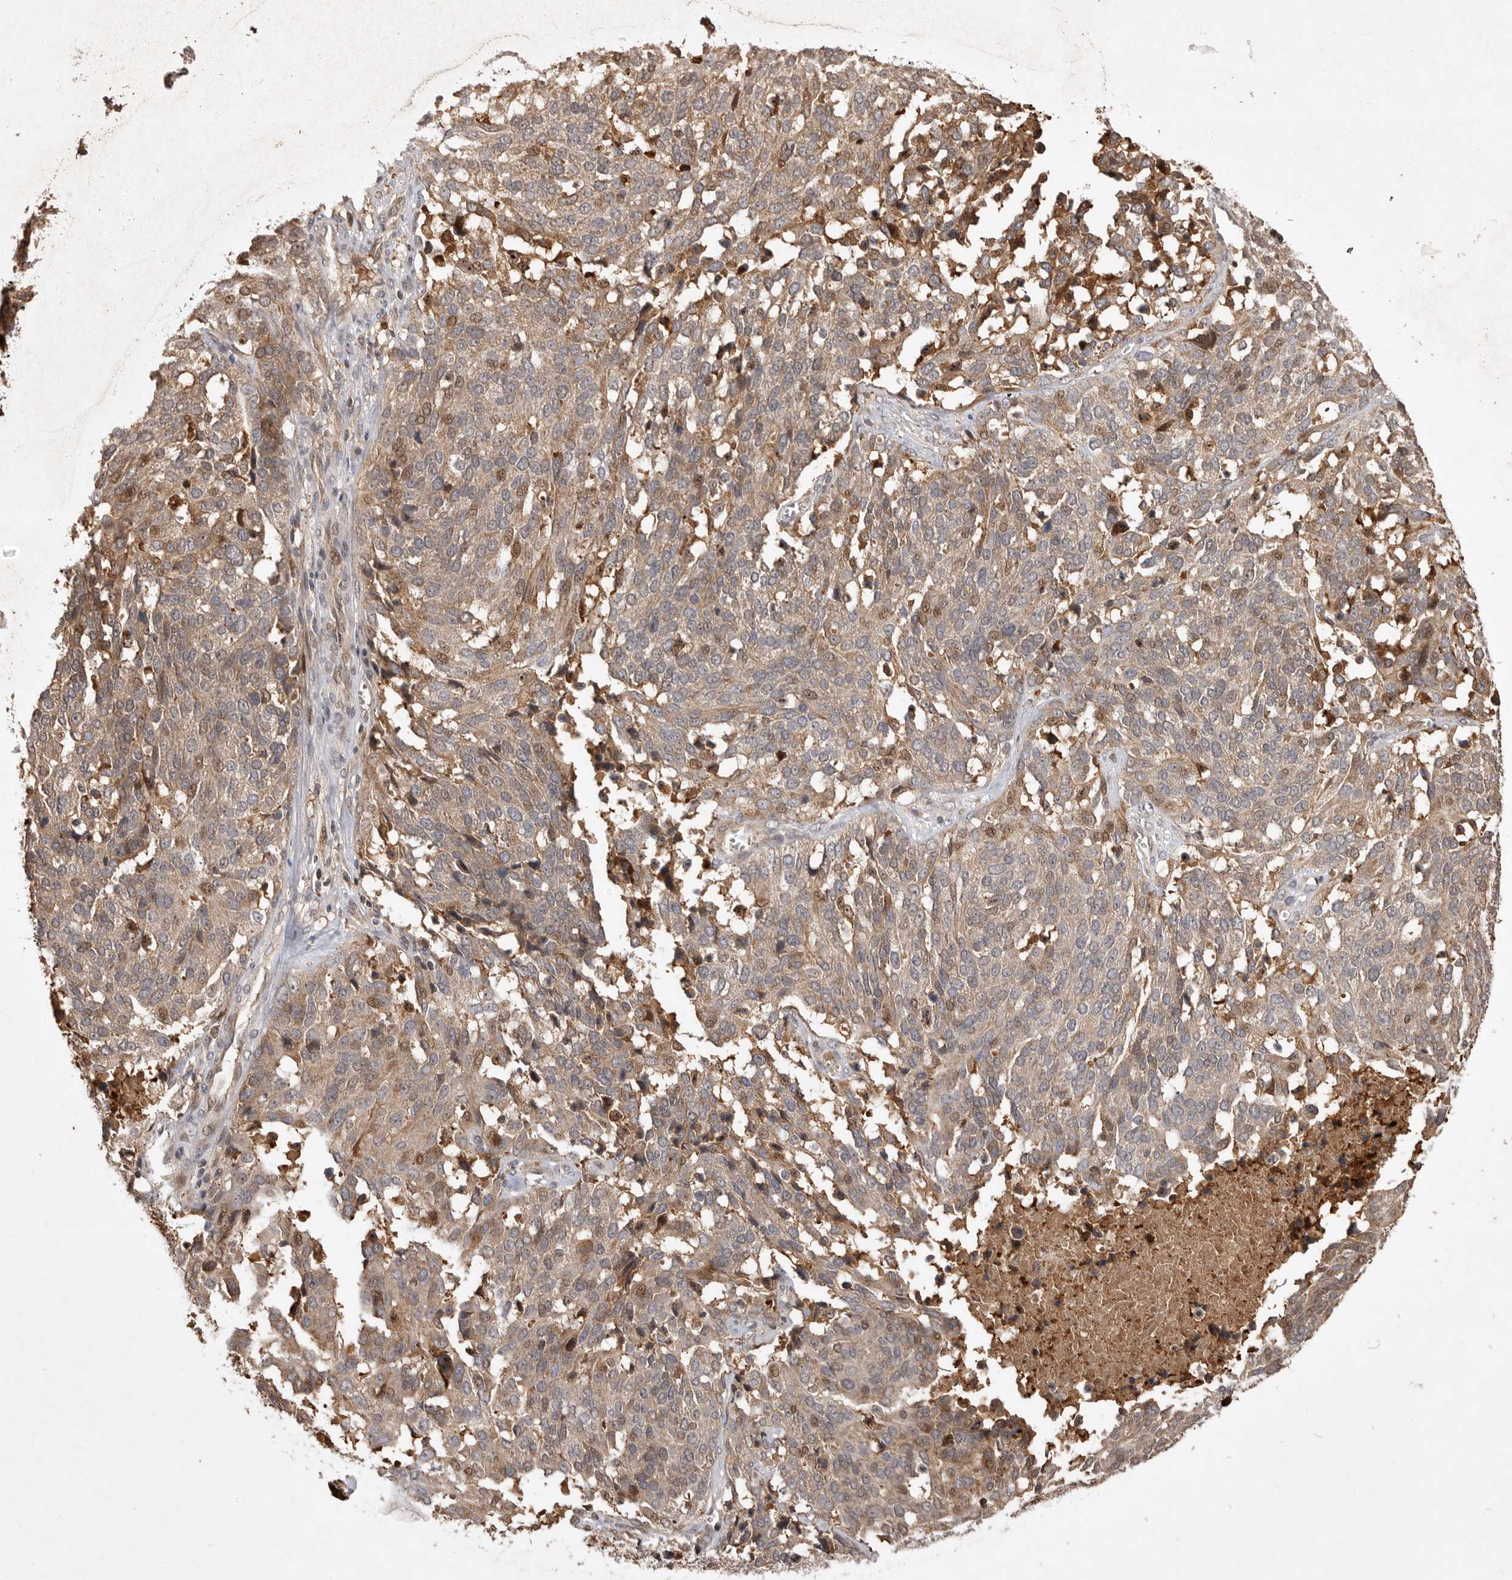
{"staining": {"intensity": "moderate", "quantity": ">75%", "location": "cytoplasmic/membranous,nuclear"}, "tissue": "ovarian cancer", "cell_type": "Tumor cells", "image_type": "cancer", "snomed": [{"axis": "morphology", "description": "Cystadenocarcinoma, serous, NOS"}, {"axis": "topography", "description": "Ovary"}], "caption": "Protein expression analysis of ovarian cancer (serous cystadenocarcinoma) demonstrates moderate cytoplasmic/membranous and nuclear positivity in about >75% of tumor cells.", "gene": "VN1R4", "patient": {"sex": "female", "age": 44}}